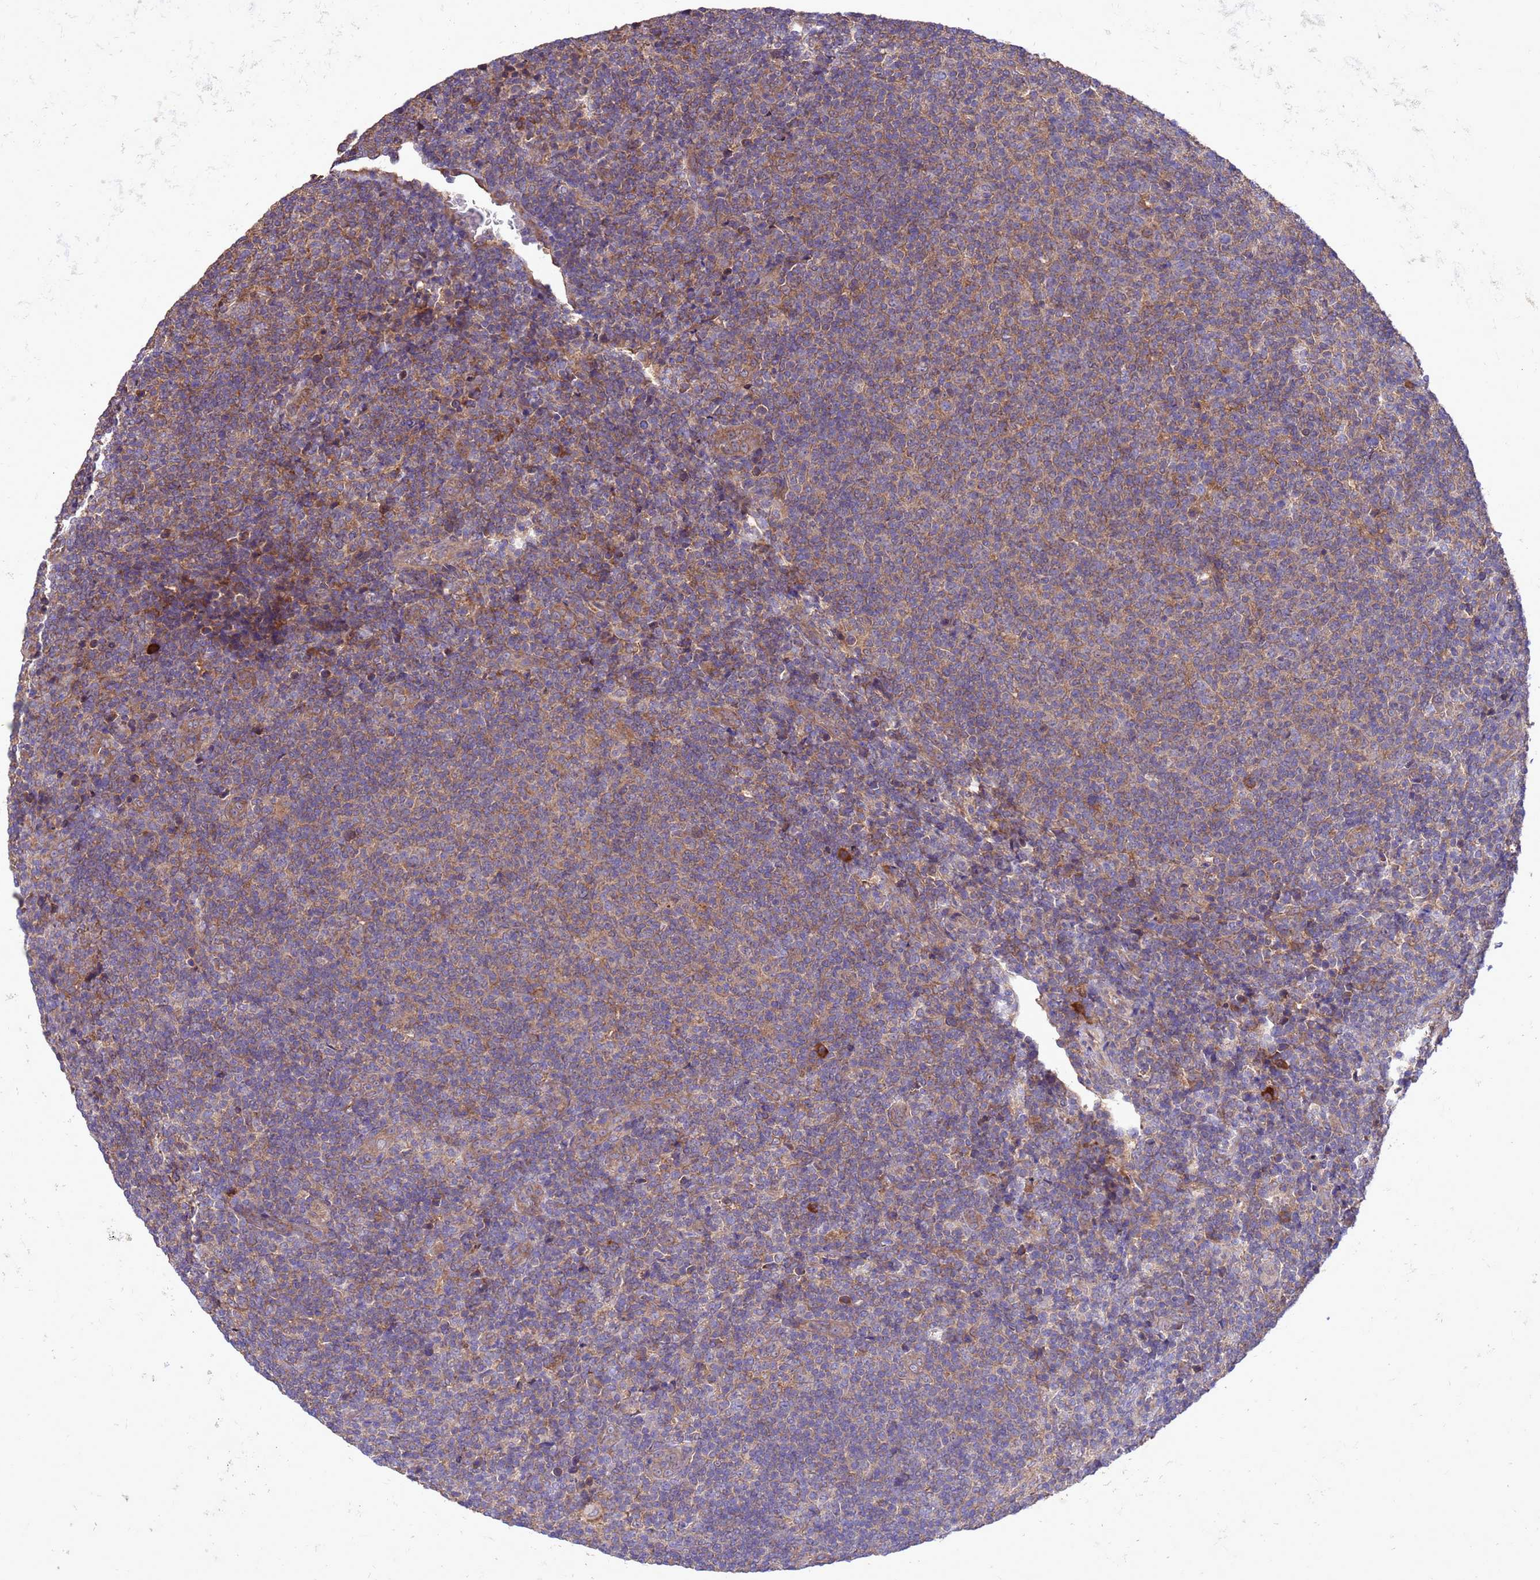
{"staining": {"intensity": "weak", "quantity": "25%-75%", "location": "cytoplasmic/membranous"}, "tissue": "lymphoma", "cell_type": "Tumor cells", "image_type": "cancer", "snomed": [{"axis": "morphology", "description": "Malignant lymphoma, non-Hodgkin's type, Low grade"}, {"axis": "topography", "description": "Lymph node"}], "caption": "Immunohistochemical staining of human lymphoma reveals weak cytoplasmic/membranous protein staining in approximately 25%-75% of tumor cells.", "gene": "ARHGAP12", "patient": {"sex": "male", "age": 66}}